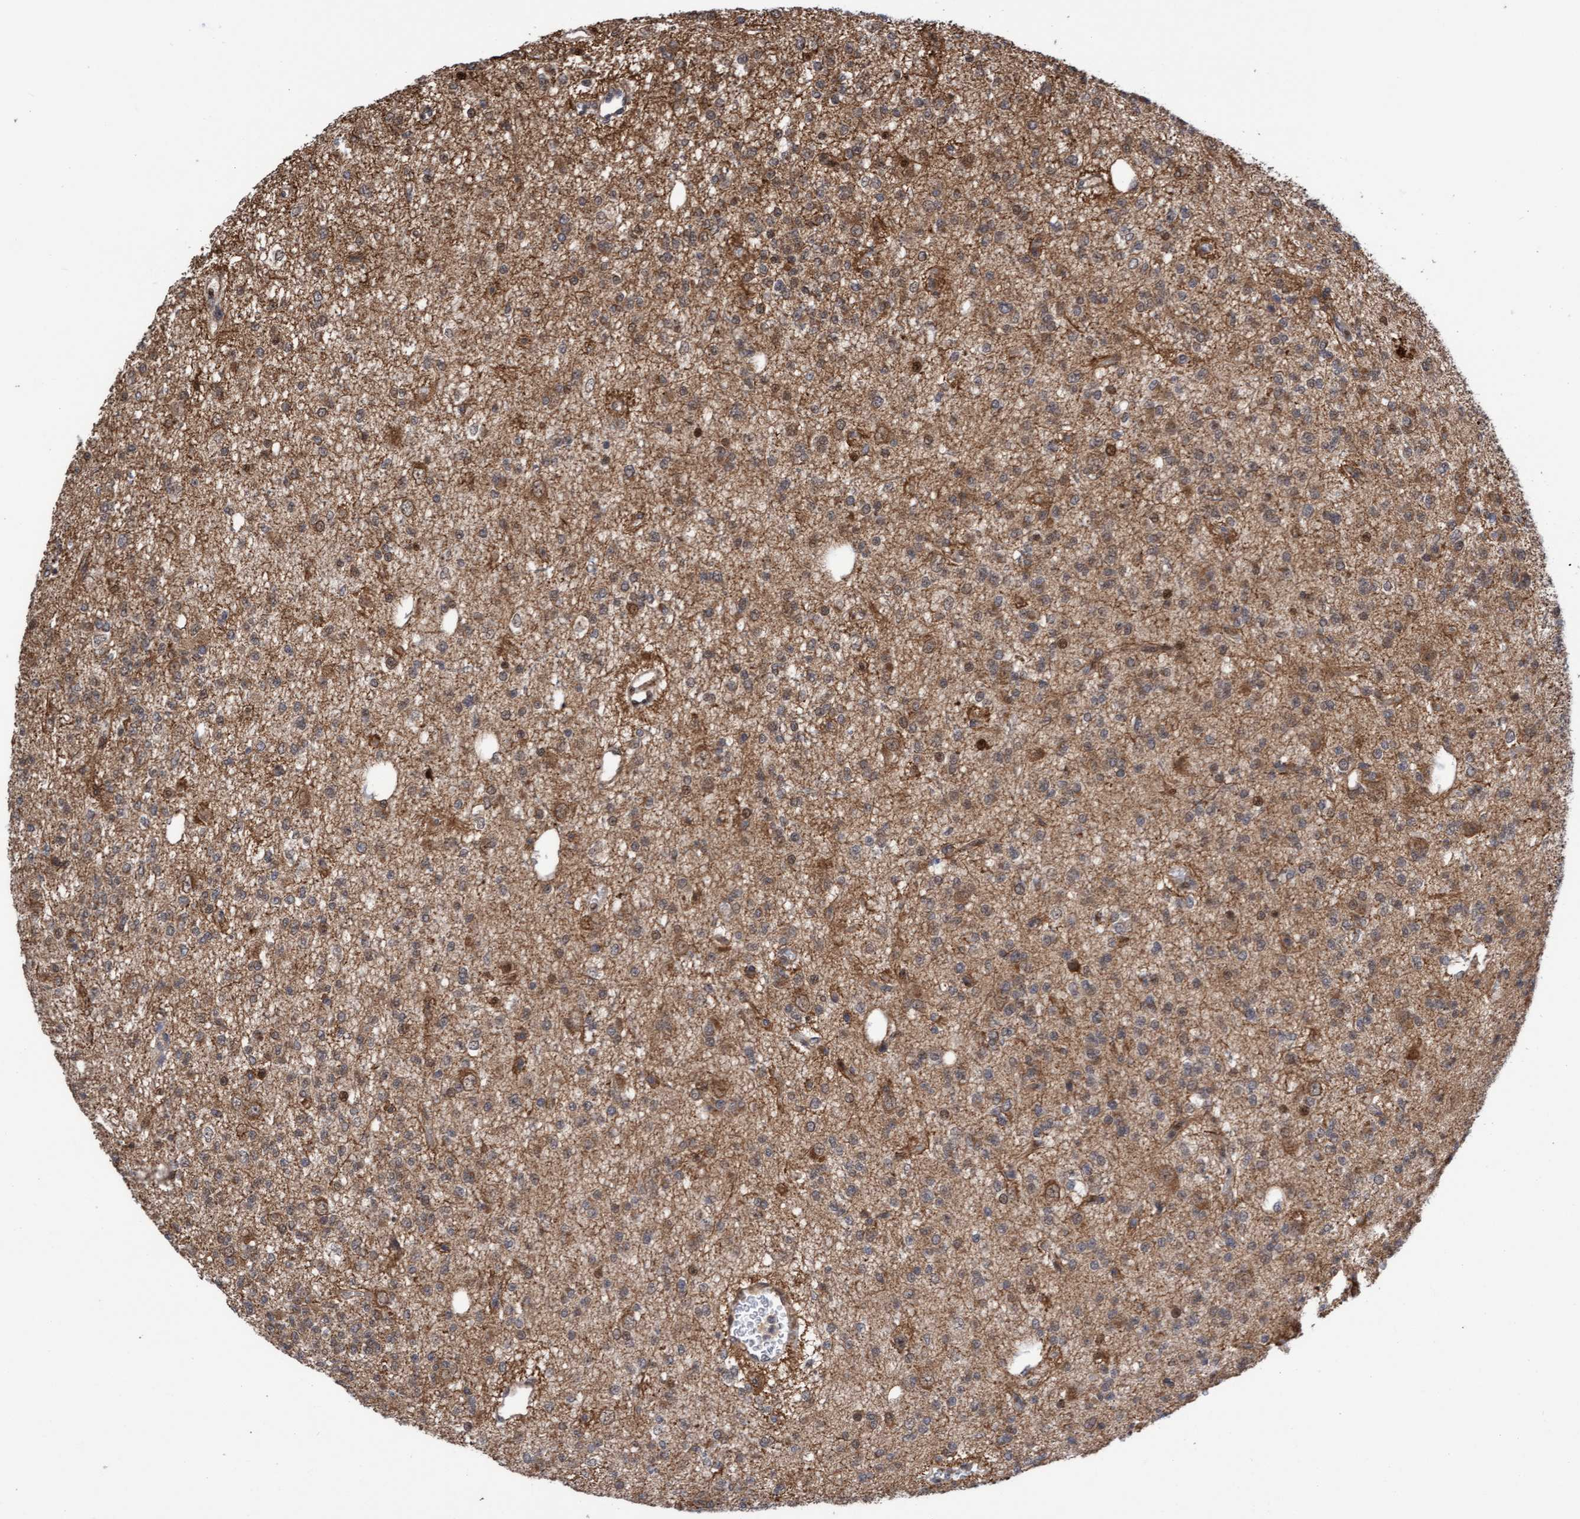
{"staining": {"intensity": "weak", "quantity": ">75%", "location": "cytoplasmic/membranous,nuclear"}, "tissue": "glioma", "cell_type": "Tumor cells", "image_type": "cancer", "snomed": [{"axis": "morphology", "description": "Glioma, malignant, Low grade"}, {"axis": "topography", "description": "Brain"}], "caption": "This is a micrograph of IHC staining of low-grade glioma (malignant), which shows weak positivity in the cytoplasmic/membranous and nuclear of tumor cells.", "gene": "ITFG1", "patient": {"sex": "male", "age": 38}}